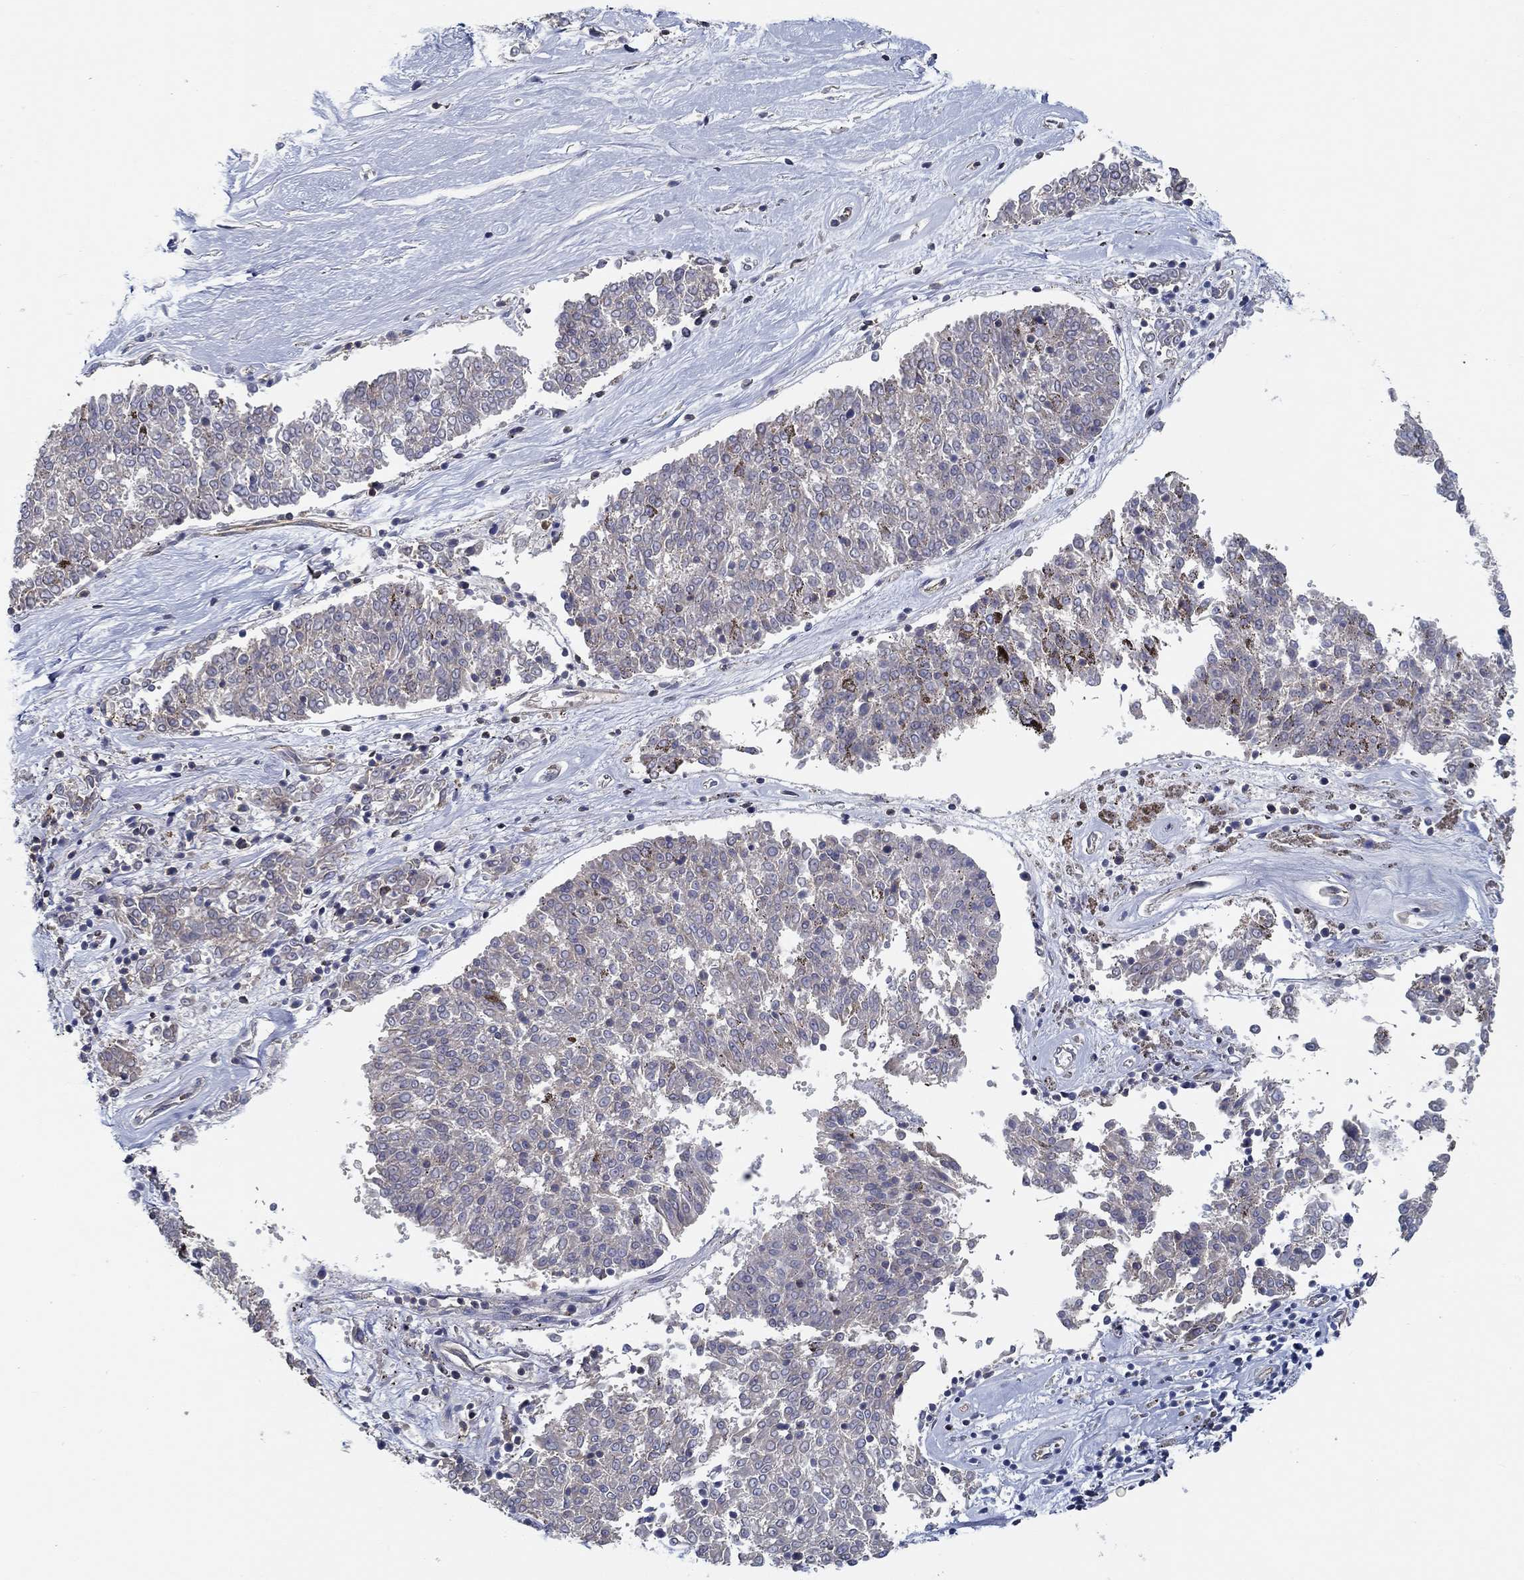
{"staining": {"intensity": "negative", "quantity": "none", "location": "none"}, "tissue": "melanoma", "cell_type": "Tumor cells", "image_type": "cancer", "snomed": [{"axis": "morphology", "description": "Malignant melanoma, NOS"}, {"axis": "topography", "description": "Skin"}], "caption": "Immunohistochemical staining of malignant melanoma exhibits no significant positivity in tumor cells.", "gene": "BBOF1", "patient": {"sex": "female", "age": 72}}